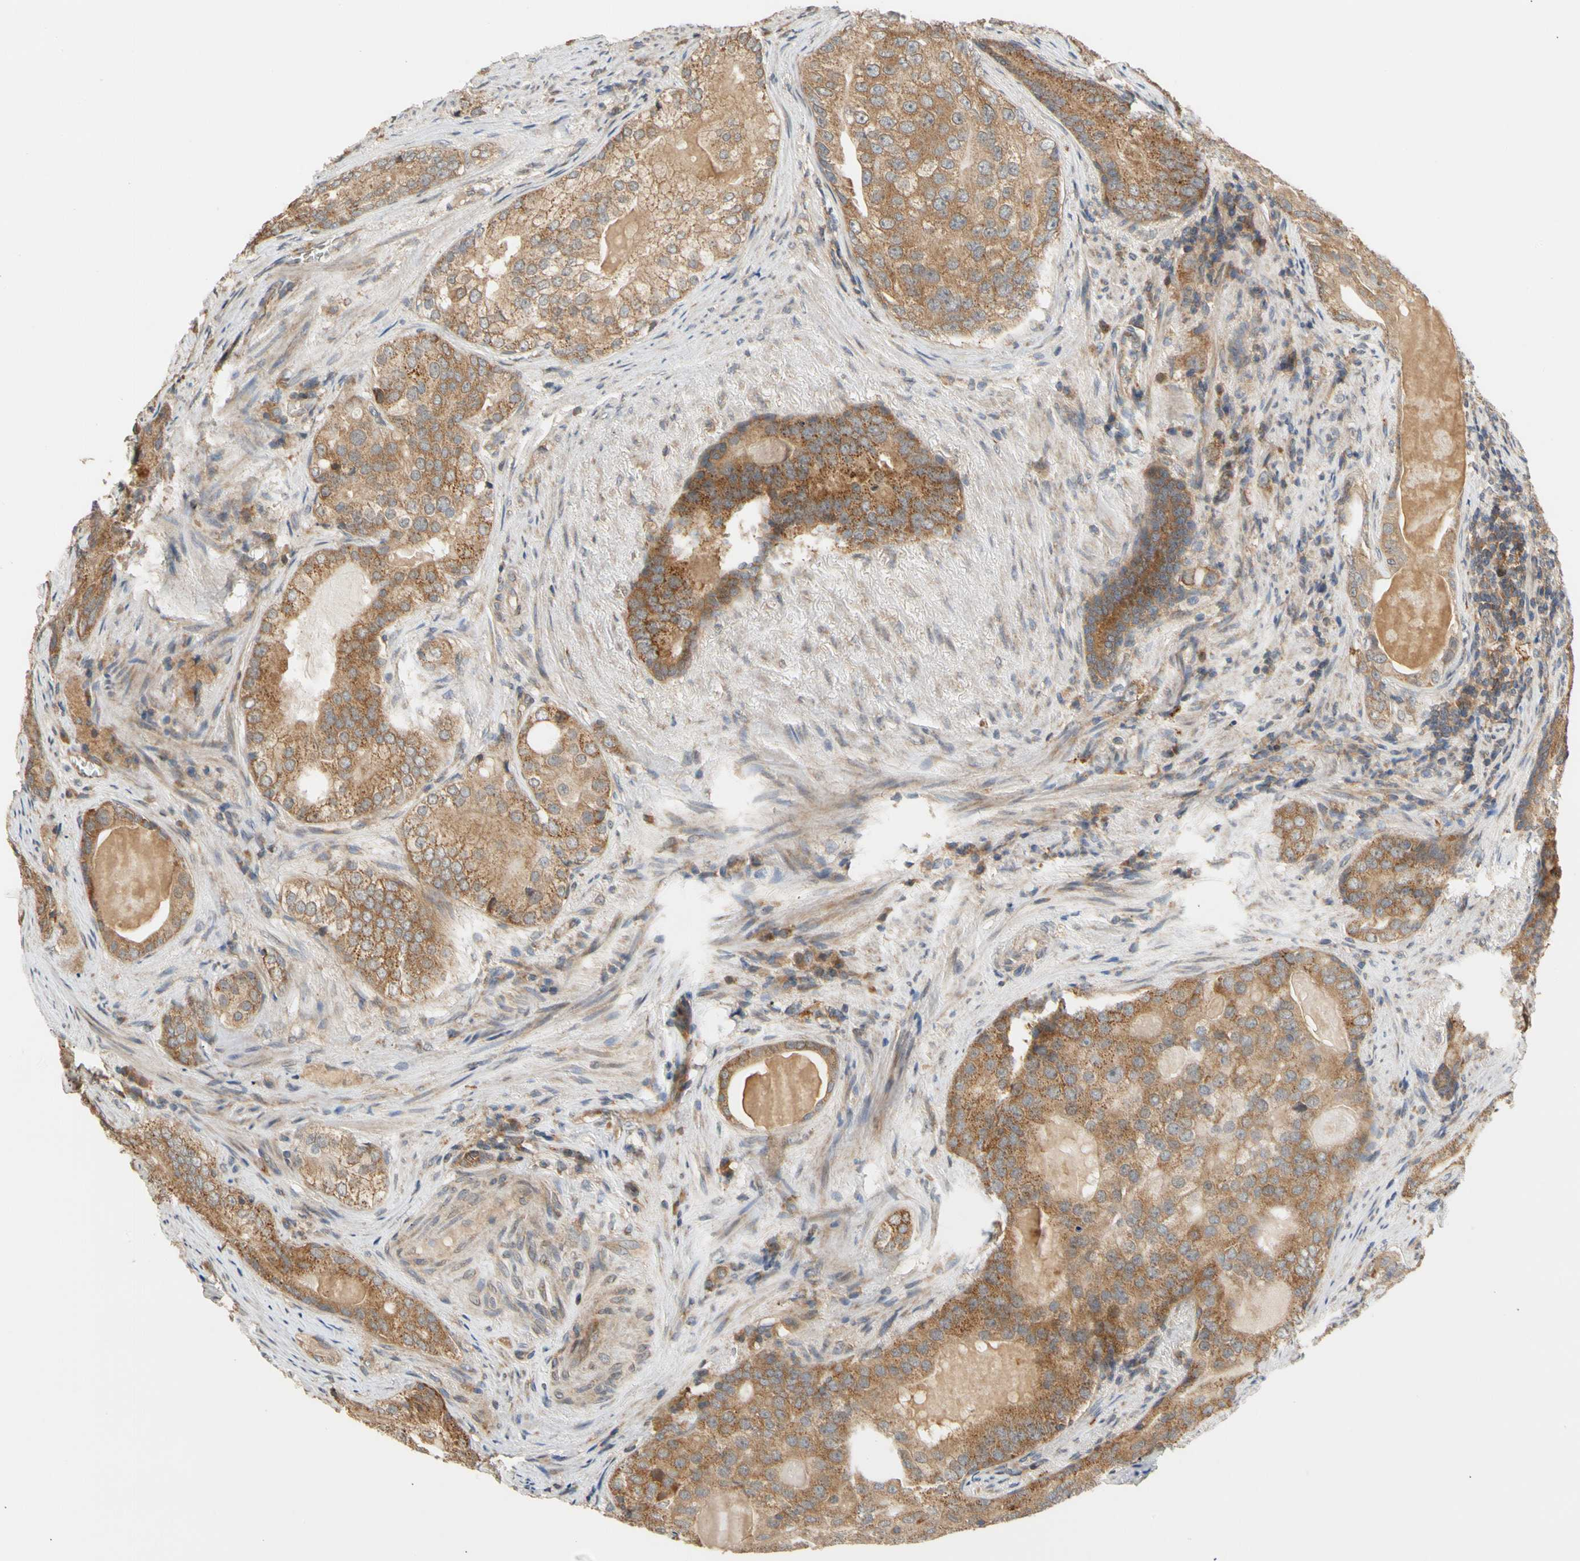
{"staining": {"intensity": "moderate", "quantity": ">75%", "location": "cytoplasmic/membranous"}, "tissue": "prostate cancer", "cell_type": "Tumor cells", "image_type": "cancer", "snomed": [{"axis": "morphology", "description": "Adenocarcinoma, High grade"}, {"axis": "topography", "description": "Prostate"}], "caption": "Protein staining reveals moderate cytoplasmic/membranous expression in approximately >75% of tumor cells in prostate high-grade adenocarcinoma.", "gene": "ANKHD1", "patient": {"sex": "male", "age": 66}}